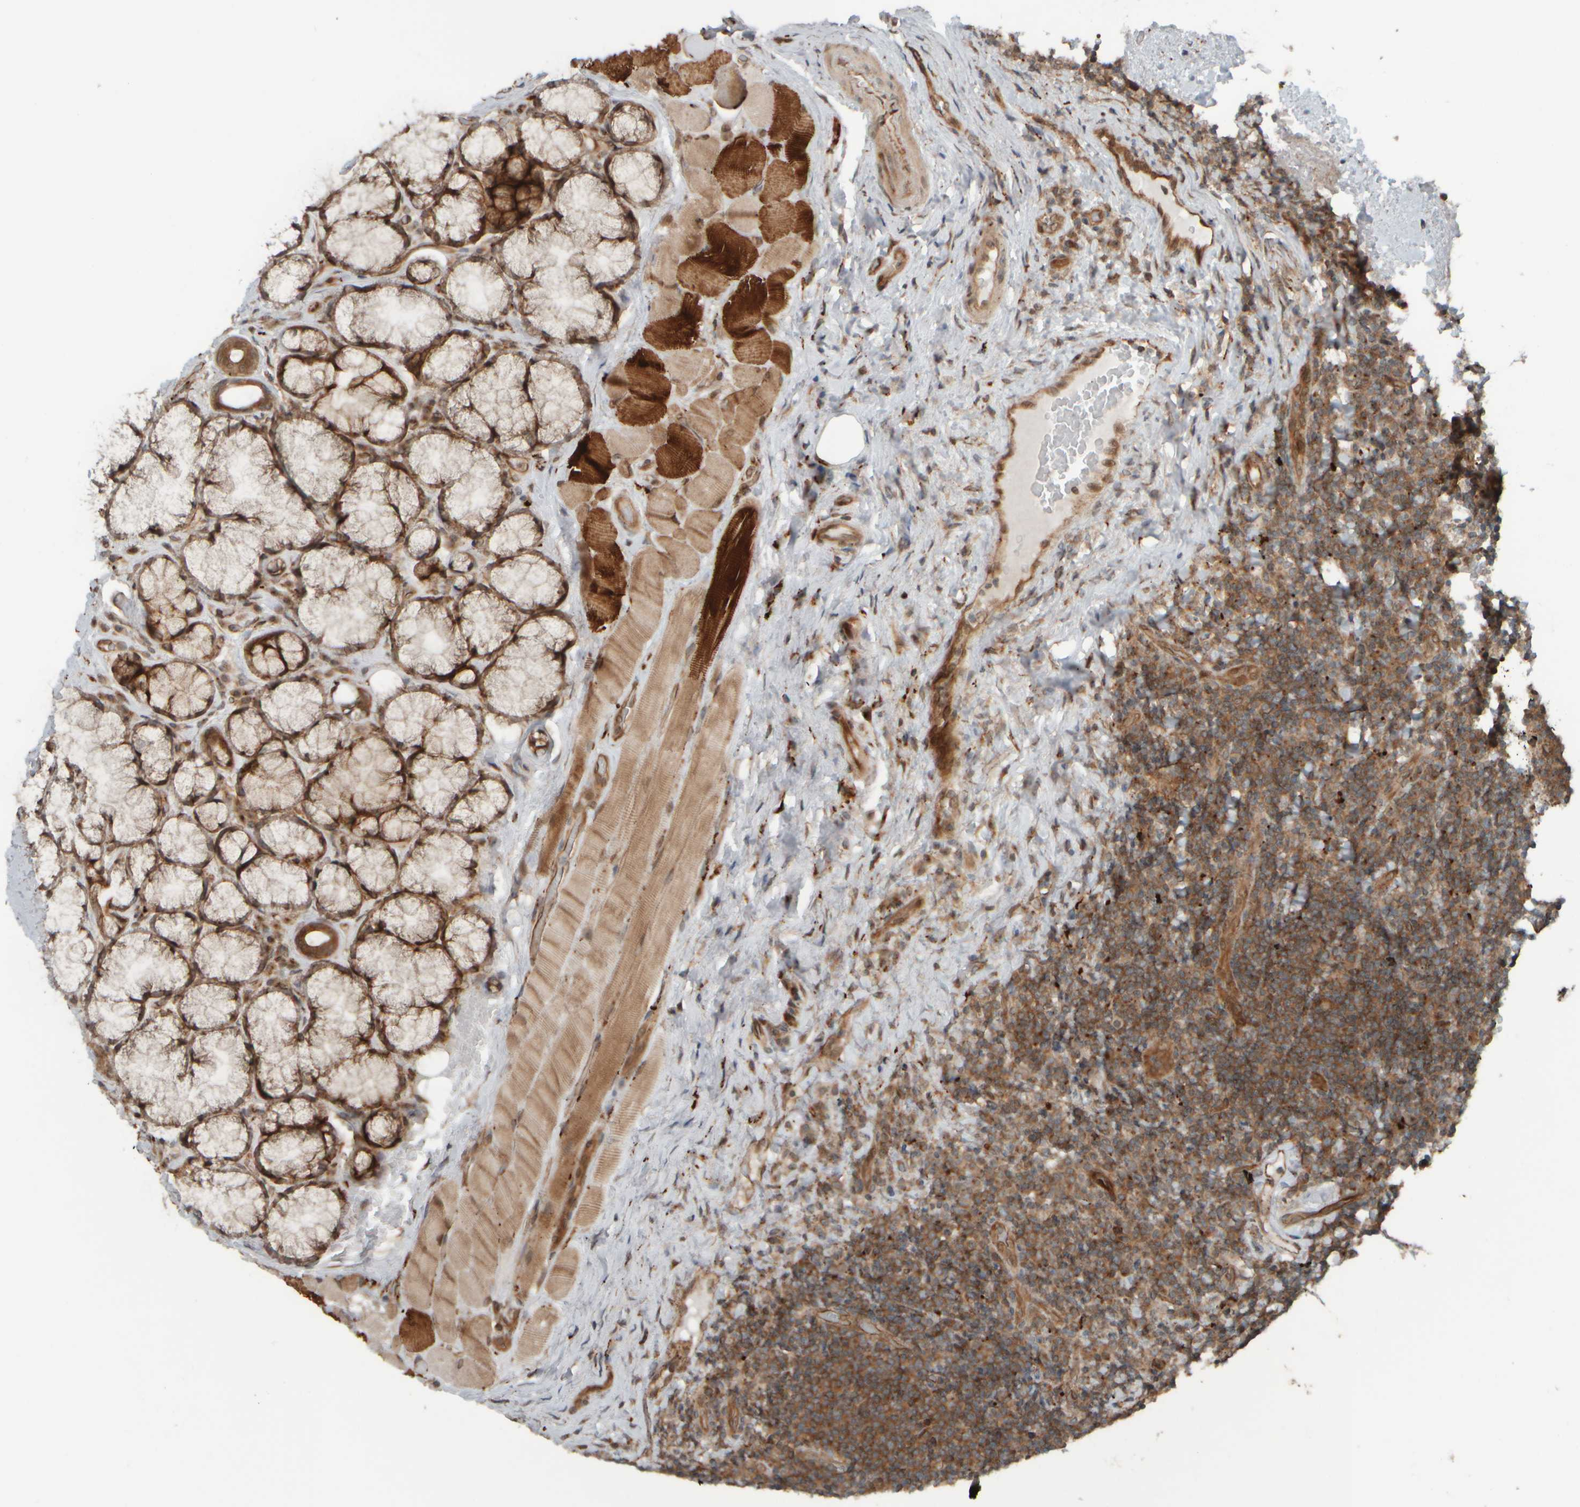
{"staining": {"intensity": "moderate", "quantity": ">75%", "location": "cytoplasmic/membranous"}, "tissue": "lymphoma", "cell_type": "Tumor cells", "image_type": "cancer", "snomed": [{"axis": "morphology", "description": "Malignant lymphoma, non-Hodgkin's type, High grade"}, {"axis": "topography", "description": "Tonsil"}], "caption": "Protein expression analysis of malignant lymphoma, non-Hodgkin's type (high-grade) exhibits moderate cytoplasmic/membranous positivity in about >75% of tumor cells. (Stains: DAB in brown, nuclei in blue, Microscopy: brightfield microscopy at high magnification).", "gene": "GIGYF1", "patient": {"sex": "female", "age": 36}}